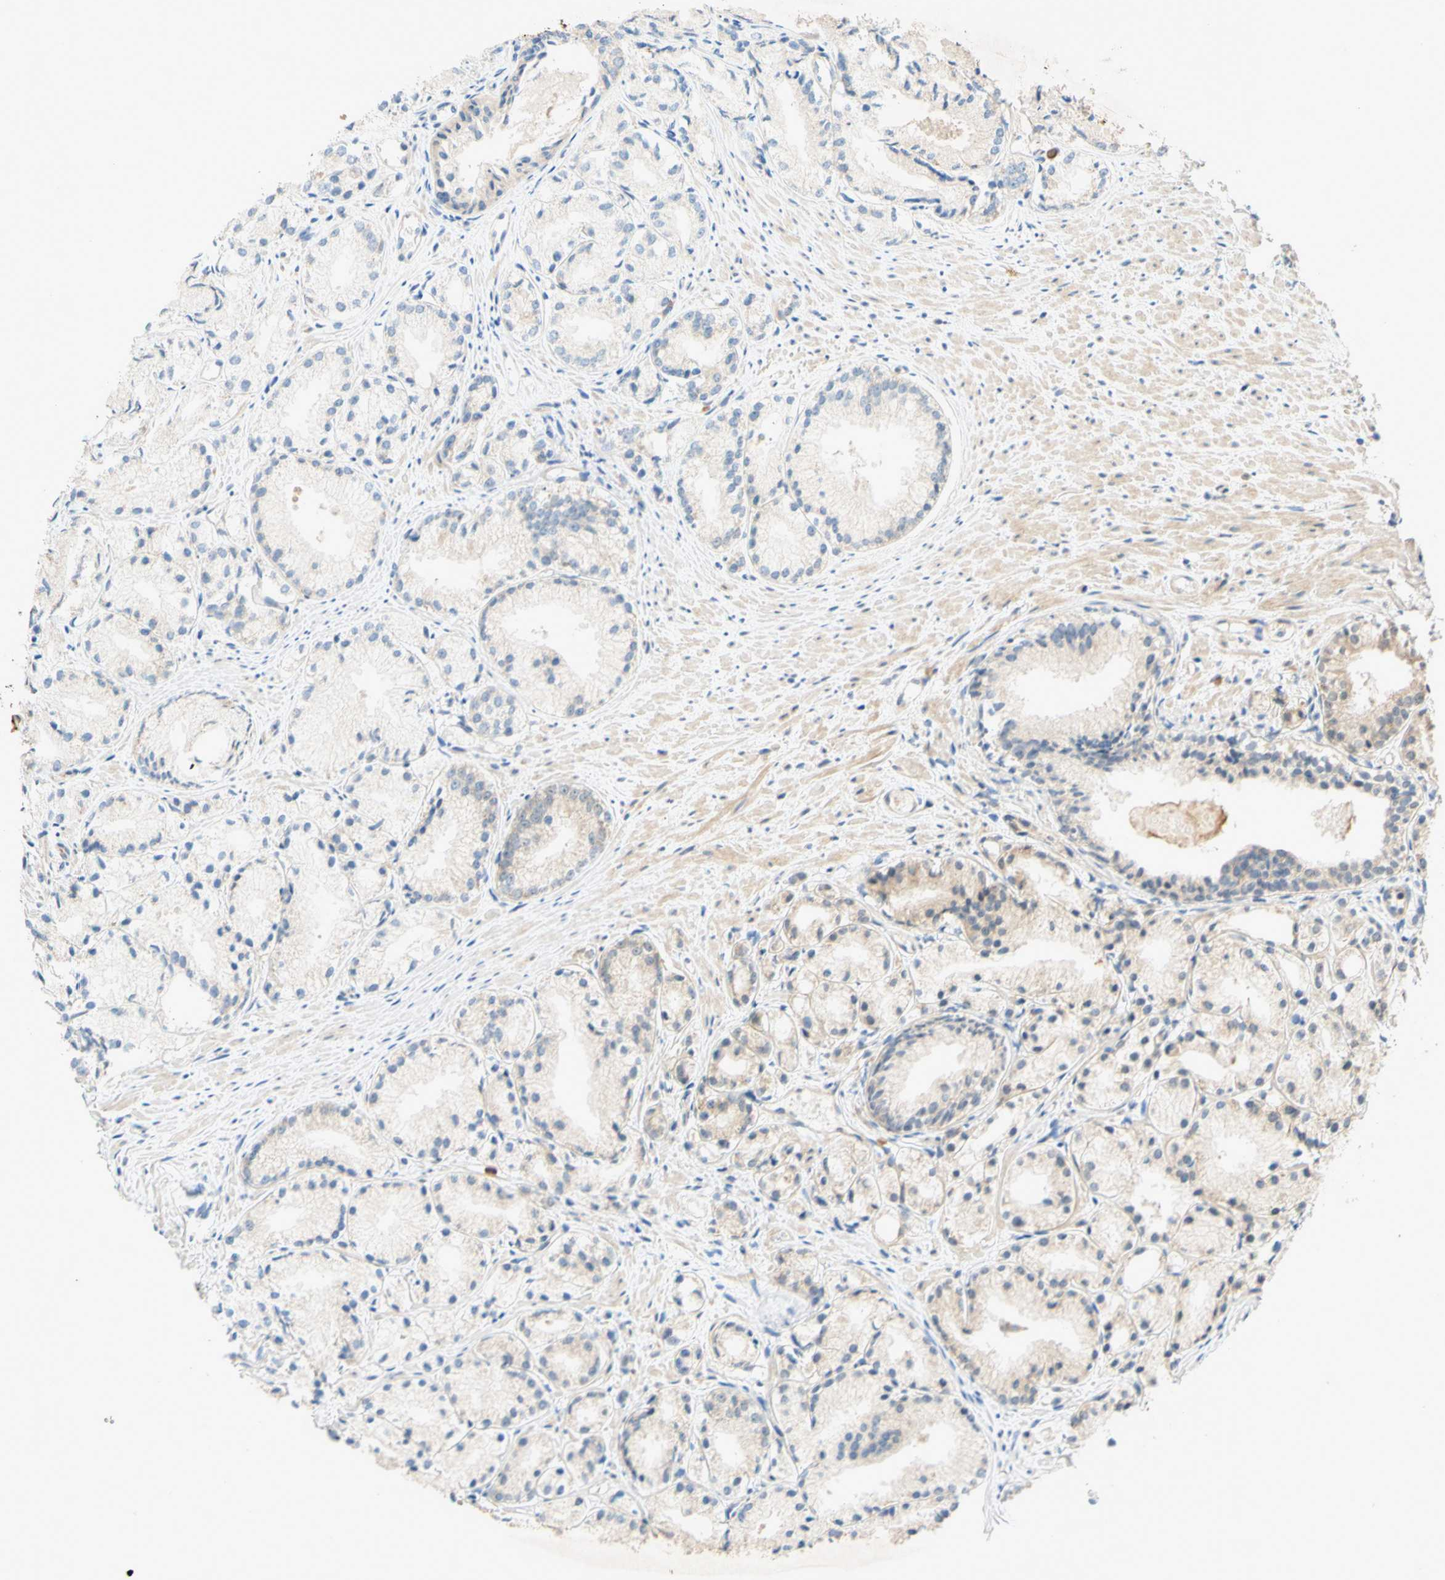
{"staining": {"intensity": "weak", "quantity": "25%-75%", "location": "cytoplasmic/membranous"}, "tissue": "prostate cancer", "cell_type": "Tumor cells", "image_type": "cancer", "snomed": [{"axis": "morphology", "description": "Adenocarcinoma, Low grade"}, {"axis": "topography", "description": "Prostate"}], "caption": "IHC of prostate adenocarcinoma (low-grade) displays low levels of weak cytoplasmic/membranous expression in about 25%-75% of tumor cells.", "gene": "GATA1", "patient": {"sex": "male", "age": 72}}